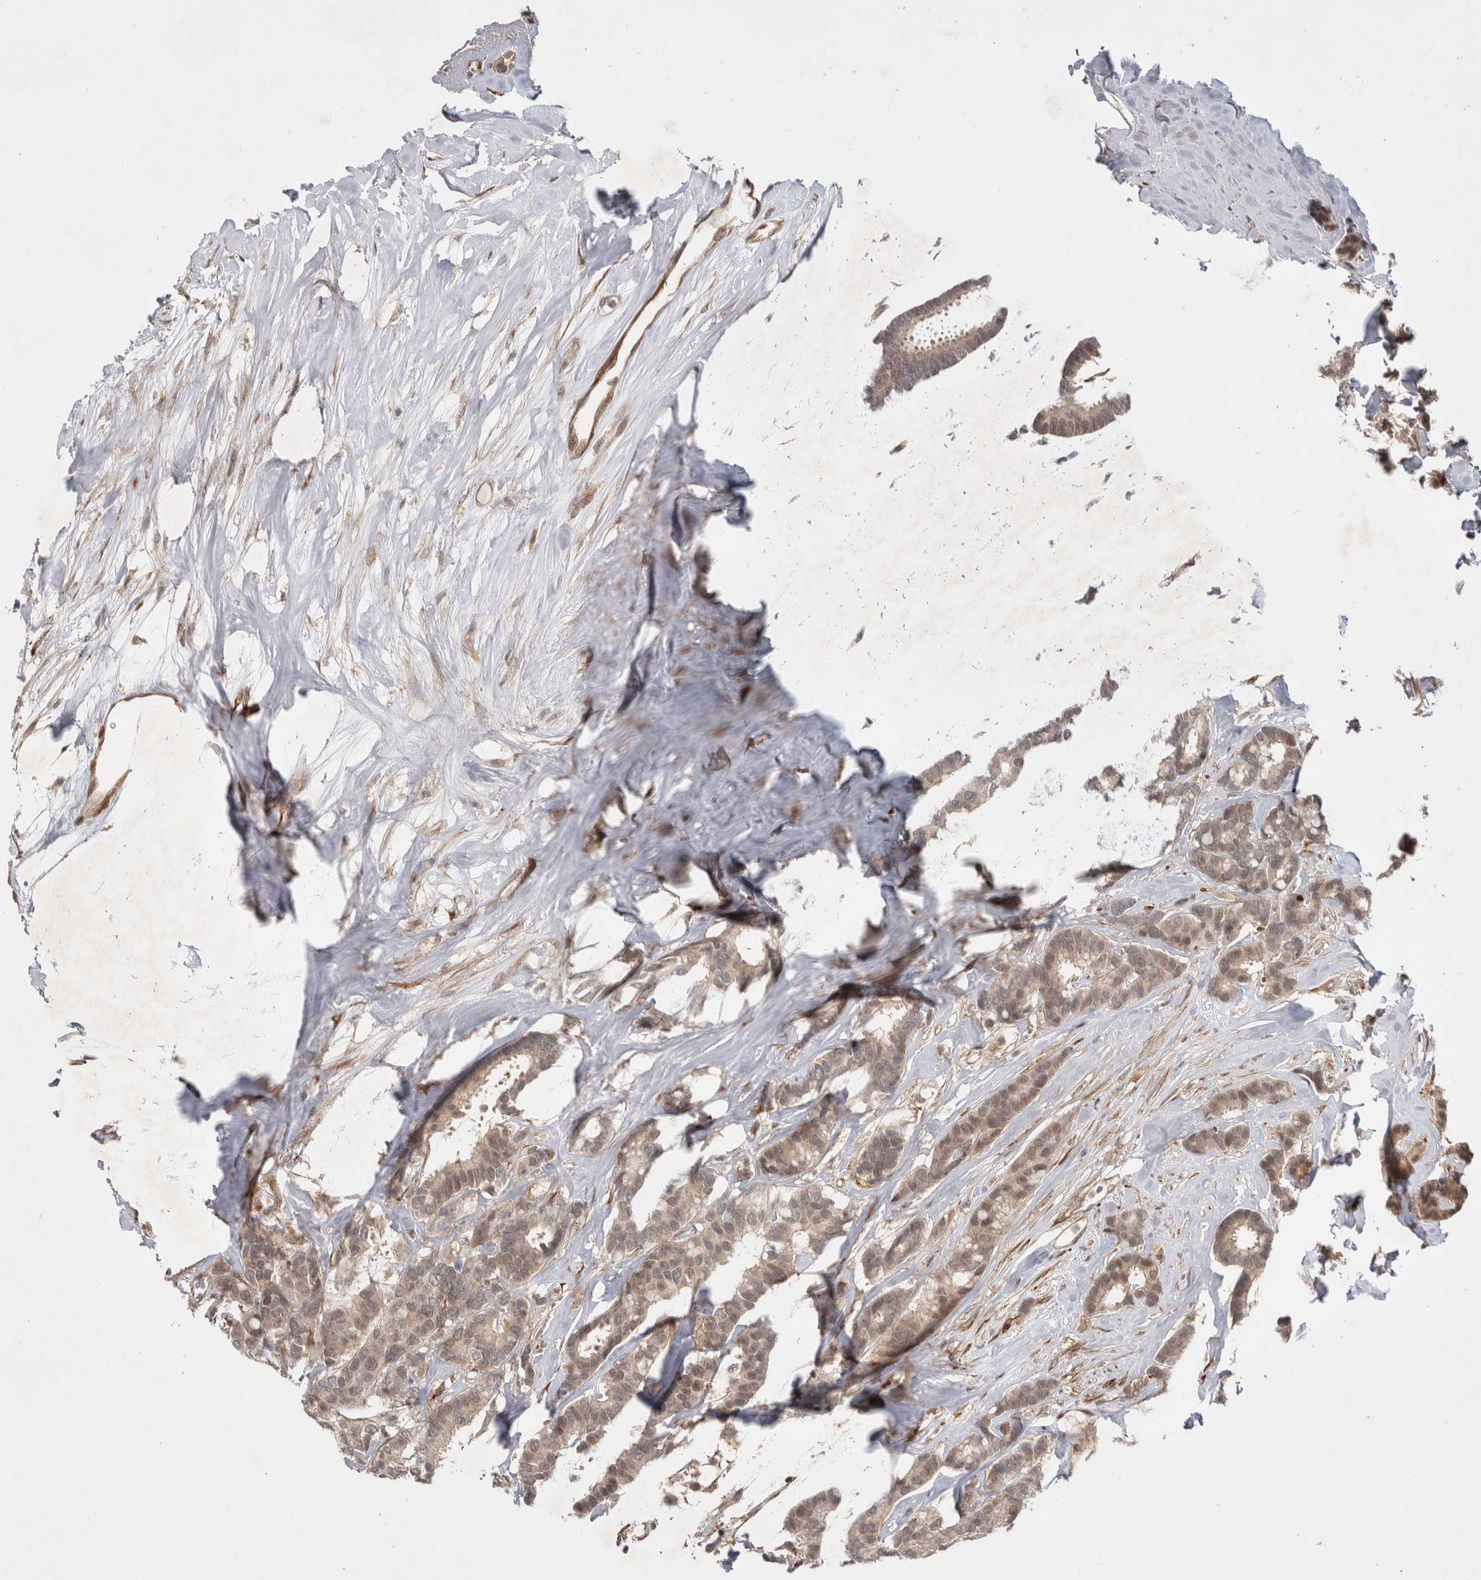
{"staining": {"intensity": "weak", "quantity": "25%-75%", "location": "nuclear"}, "tissue": "breast cancer", "cell_type": "Tumor cells", "image_type": "cancer", "snomed": [{"axis": "morphology", "description": "Duct carcinoma"}, {"axis": "topography", "description": "Breast"}], "caption": "A brown stain labels weak nuclear staining of a protein in human infiltrating ductal carcinoma (breast) tumor cells.", "gene": "ZNF318", "patient": {"sex": "female", "age": 87}}